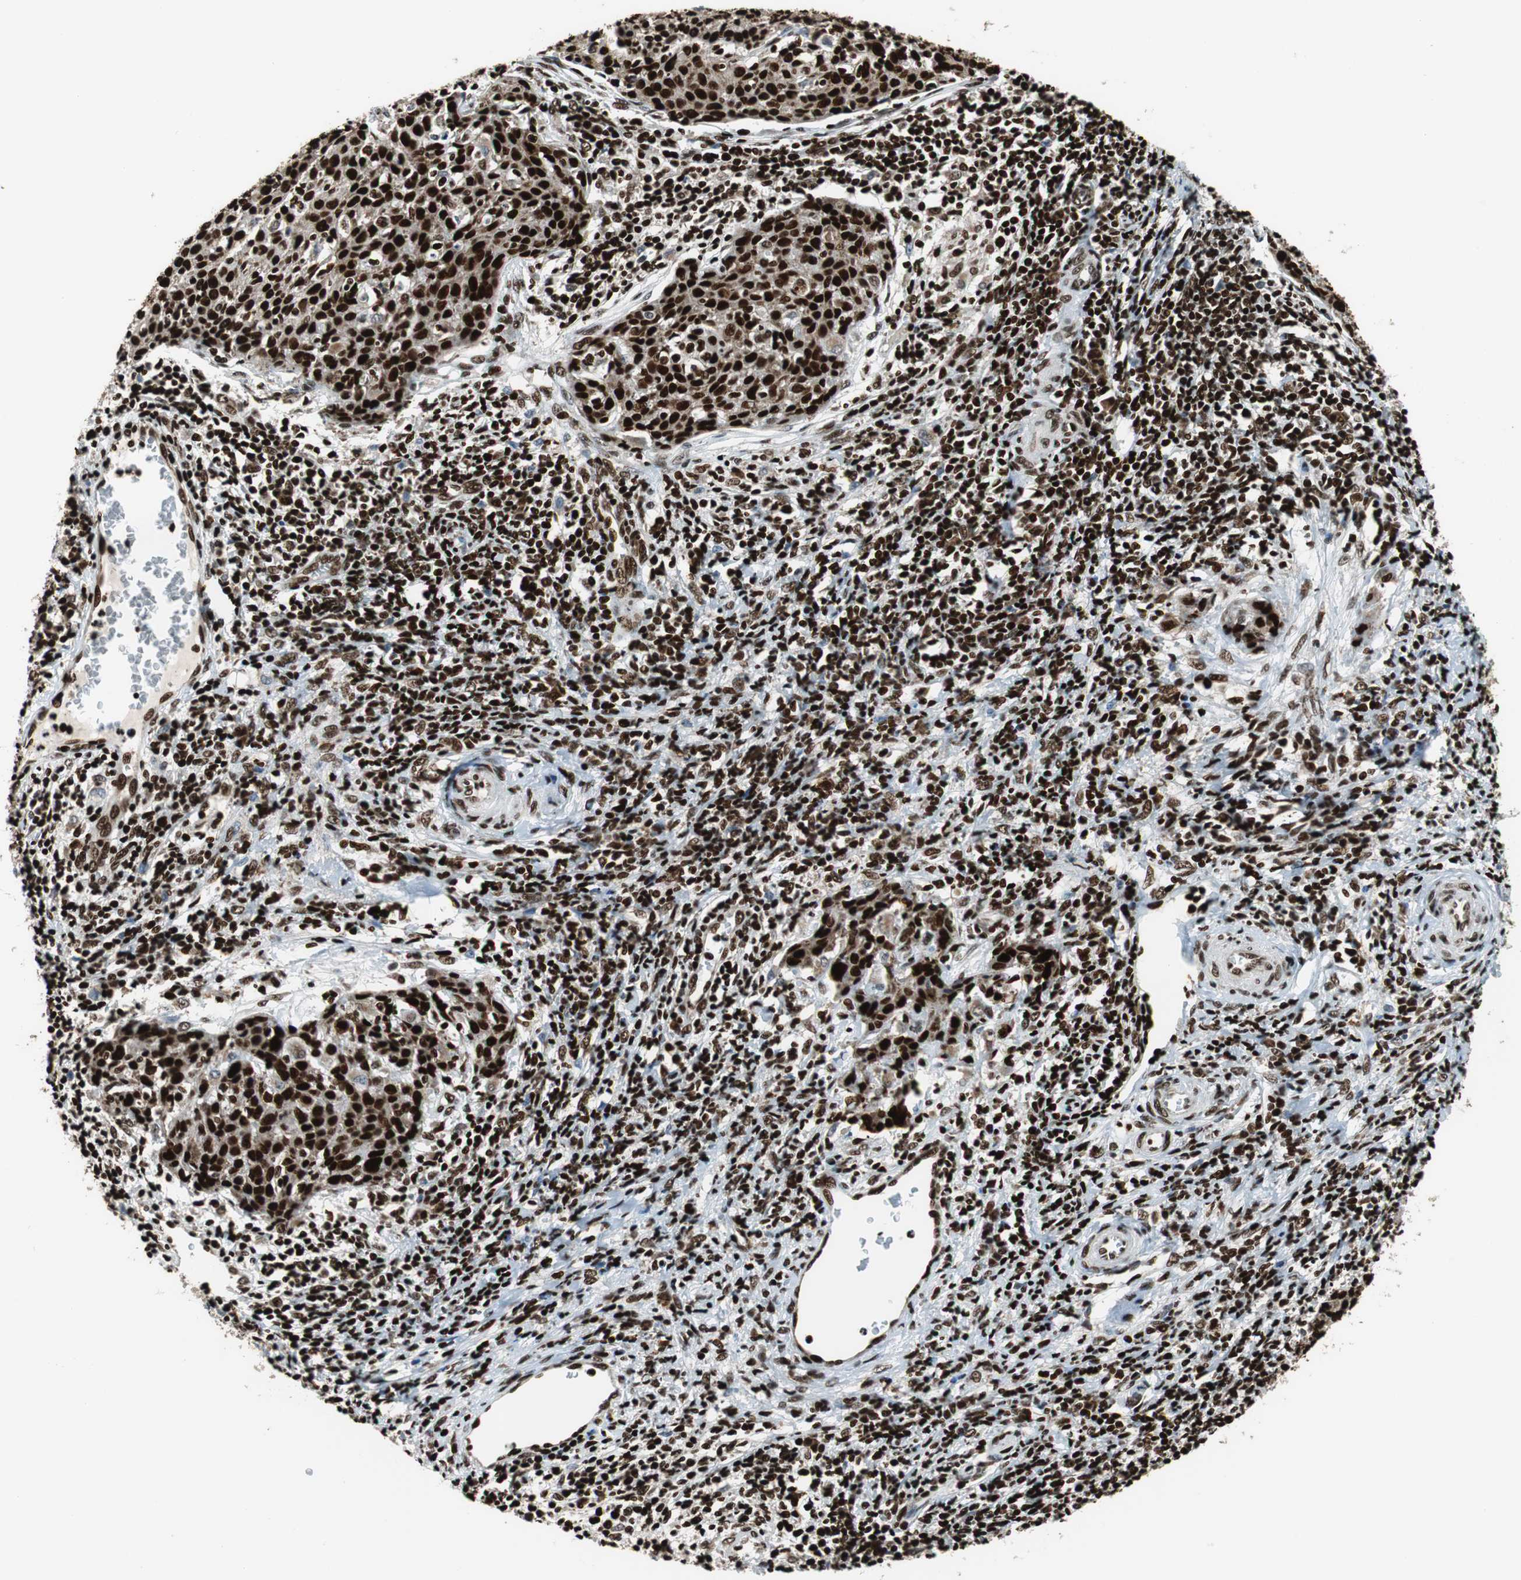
{"staining": {"intensity": "strong", "quantity": ">75%", "location": "nuclear"}, "tissue": "cervical cancer", "cell_type": "Tumor cells", "image_type": "cancer", "snomed": [{"axis": "morphology", "description": "Squamous cell carcinoma, NOS"}, {"axis": "topography", "description": "Cervix"}], "caption": "Squamous cell carcinoma (cervical) stained with a protein marker demonstrates strong staining in tumor cells.", "gene": "HDAC1", "patient": {"sex": "female", "age": 38}}